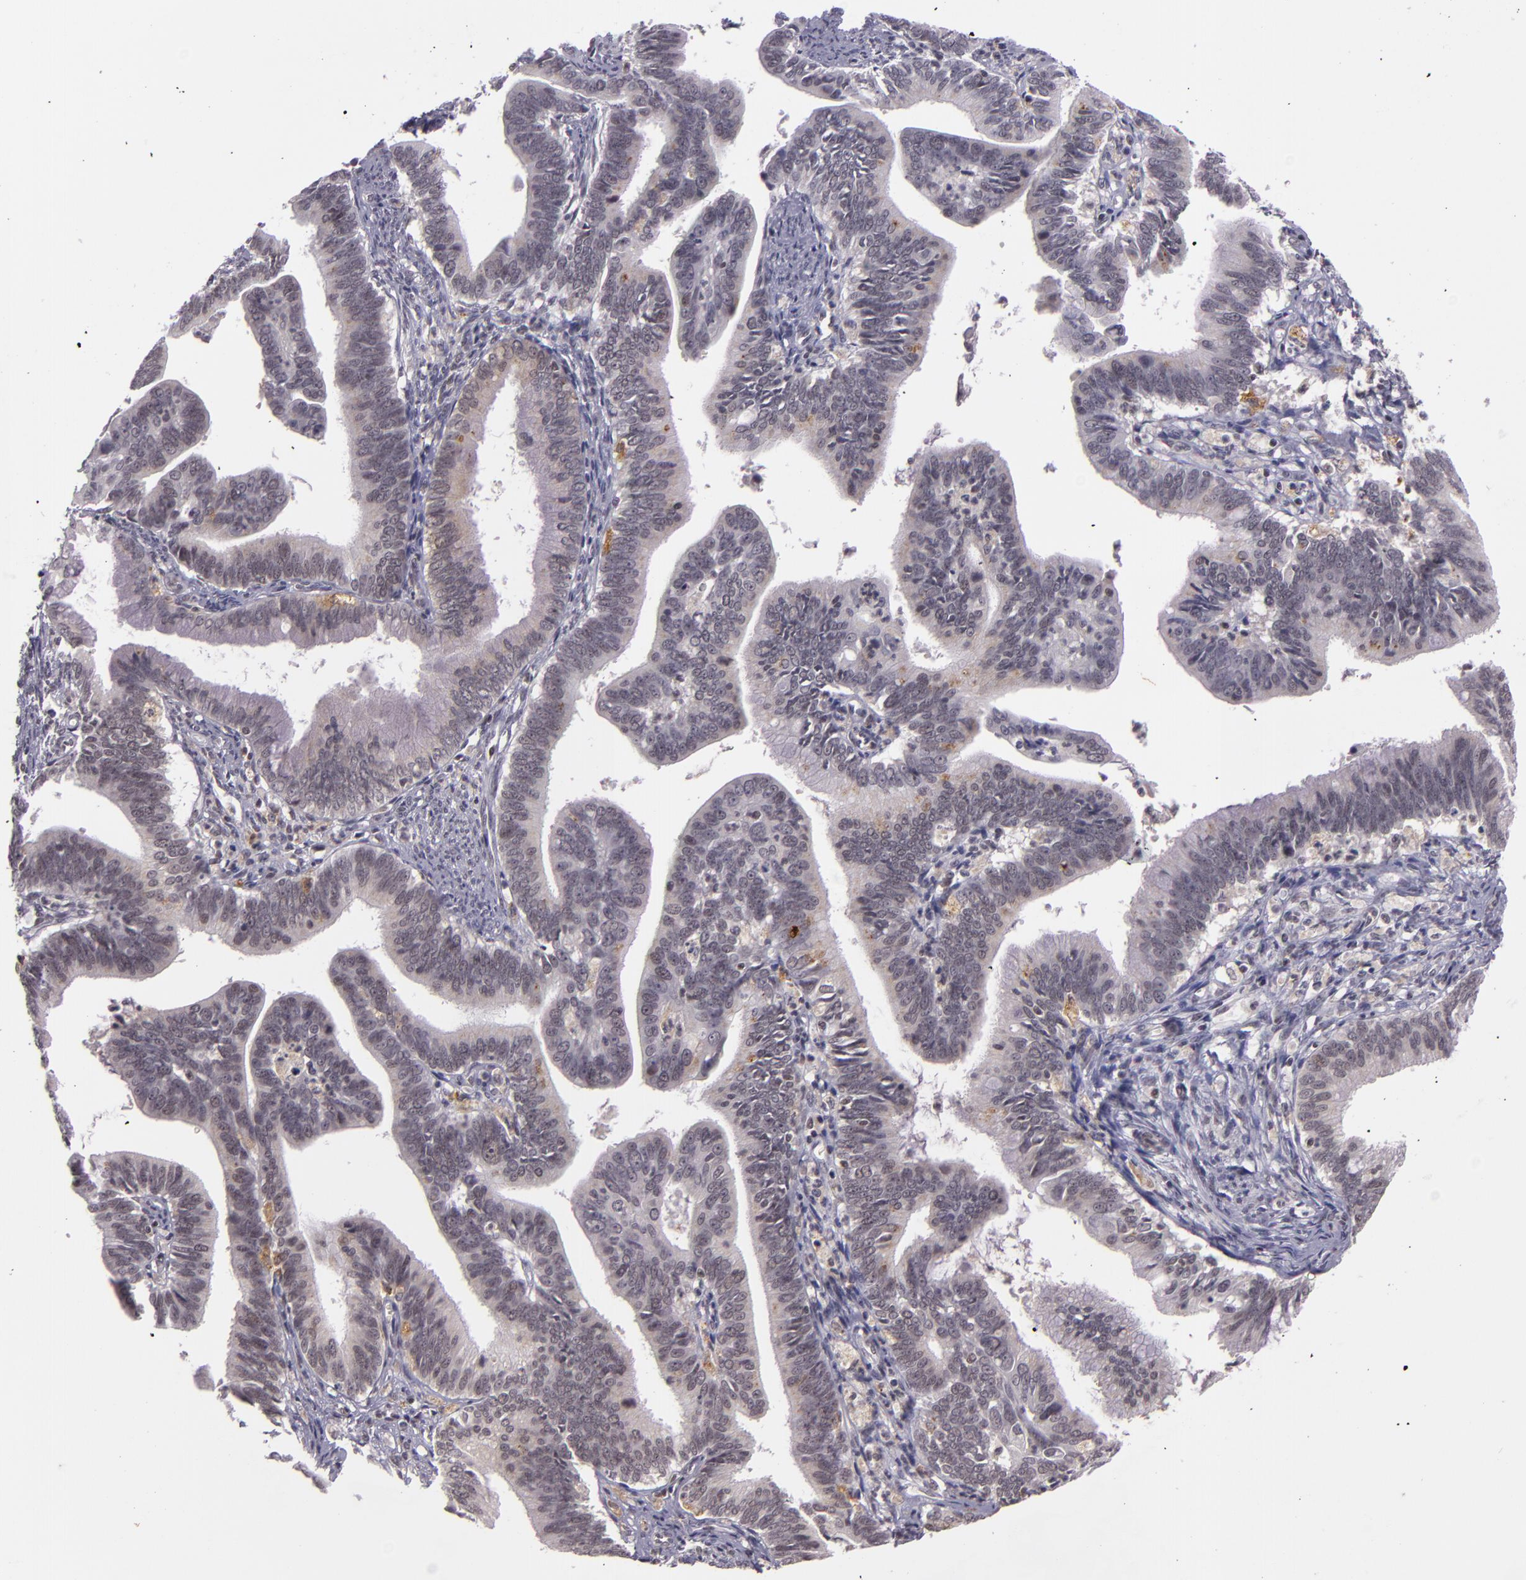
{"staining": {"intensity": "moderate", "quantity": "<25%", "location": "cytoplasmic/membranous,nuclear"}, "tissue": "cervical cancer", "cell_type": "Tumor cells", "image_type": "cancer", "snomed": [{"axis": "morphology", "description": "Adenocarcinoma, NOS"}, {"axis": "topography", "description": "Cervix"}], "caption": "A brown stain shows moderate cytoplasmic/membranous and nuclear staining of a protein in human cervical adenocarcinoma tumor cells.", "gene": "ZFX", "patient": {"sex": "female", "age": 47}}